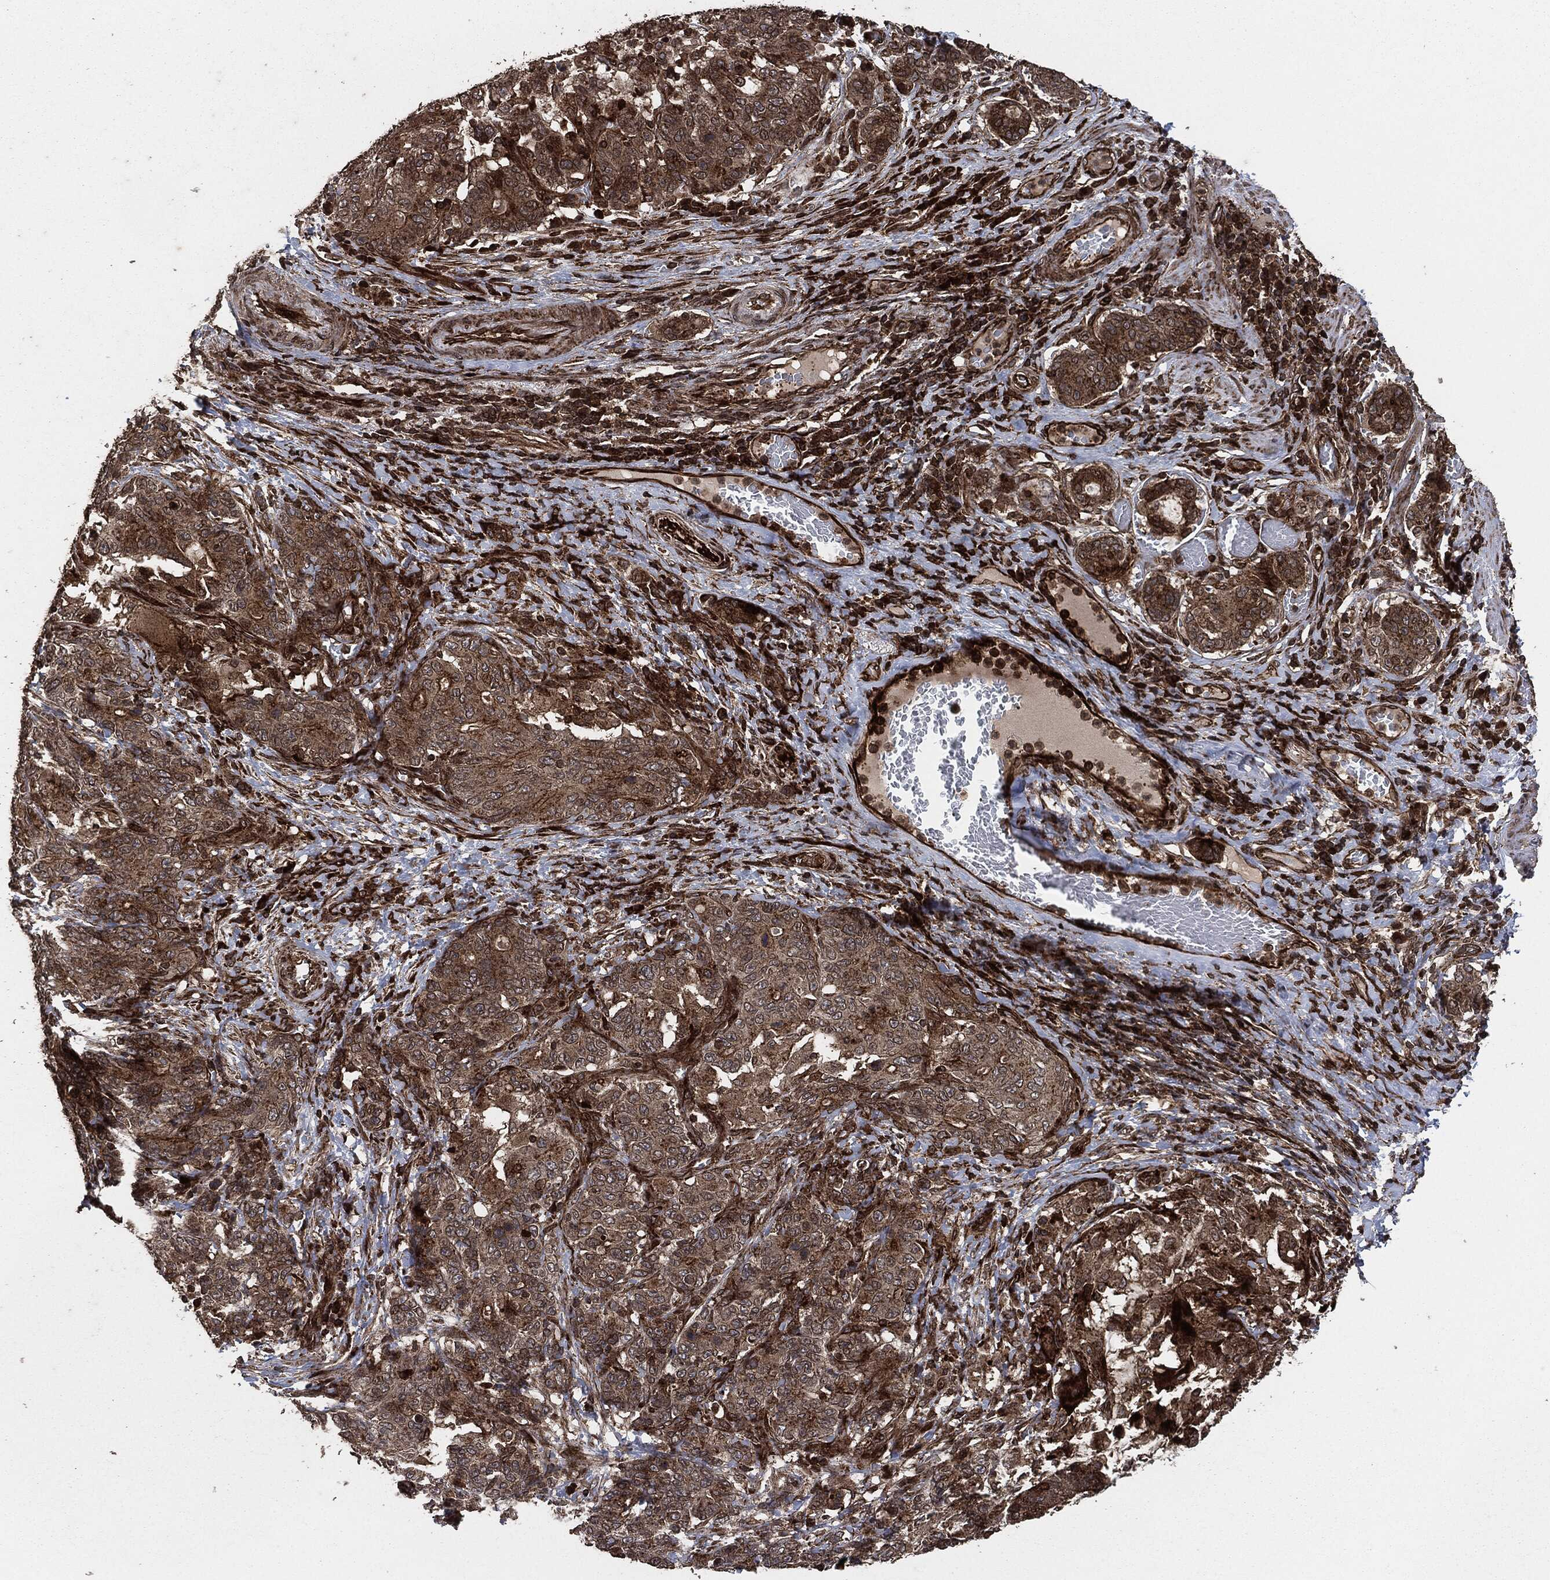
{"staining": {"intensity": "strong", "quantity": ">75%", "location": "cytoplasmic/membranous"}, "tissue": "stomach cancer", "cell_type": "Tumor cells", "image_type": "cancer", "snomed": [{"axis": "morphology", "description": "Normal tissue, NOS"}, {"axis": "morphology", "description": "Adenocarcinoma, NOS"}, {"axis": "topography", "description": "Stomach"}], "caption": "Immunohistochemistry (IHC) staining of stomach cancer (adenocarcinoma), which exhibits high levels of strong cytoplasmic/membranous staining in about >75% of tumor cells indicating strong cytoplasmic/membranous protein positivity. The staining was performed using DAB (brown) for protein detection and nuclei were counterstained in hematoxylin (blue).", "gene": "IFIT1", "patient": {"sex": "female", "age": 64}}